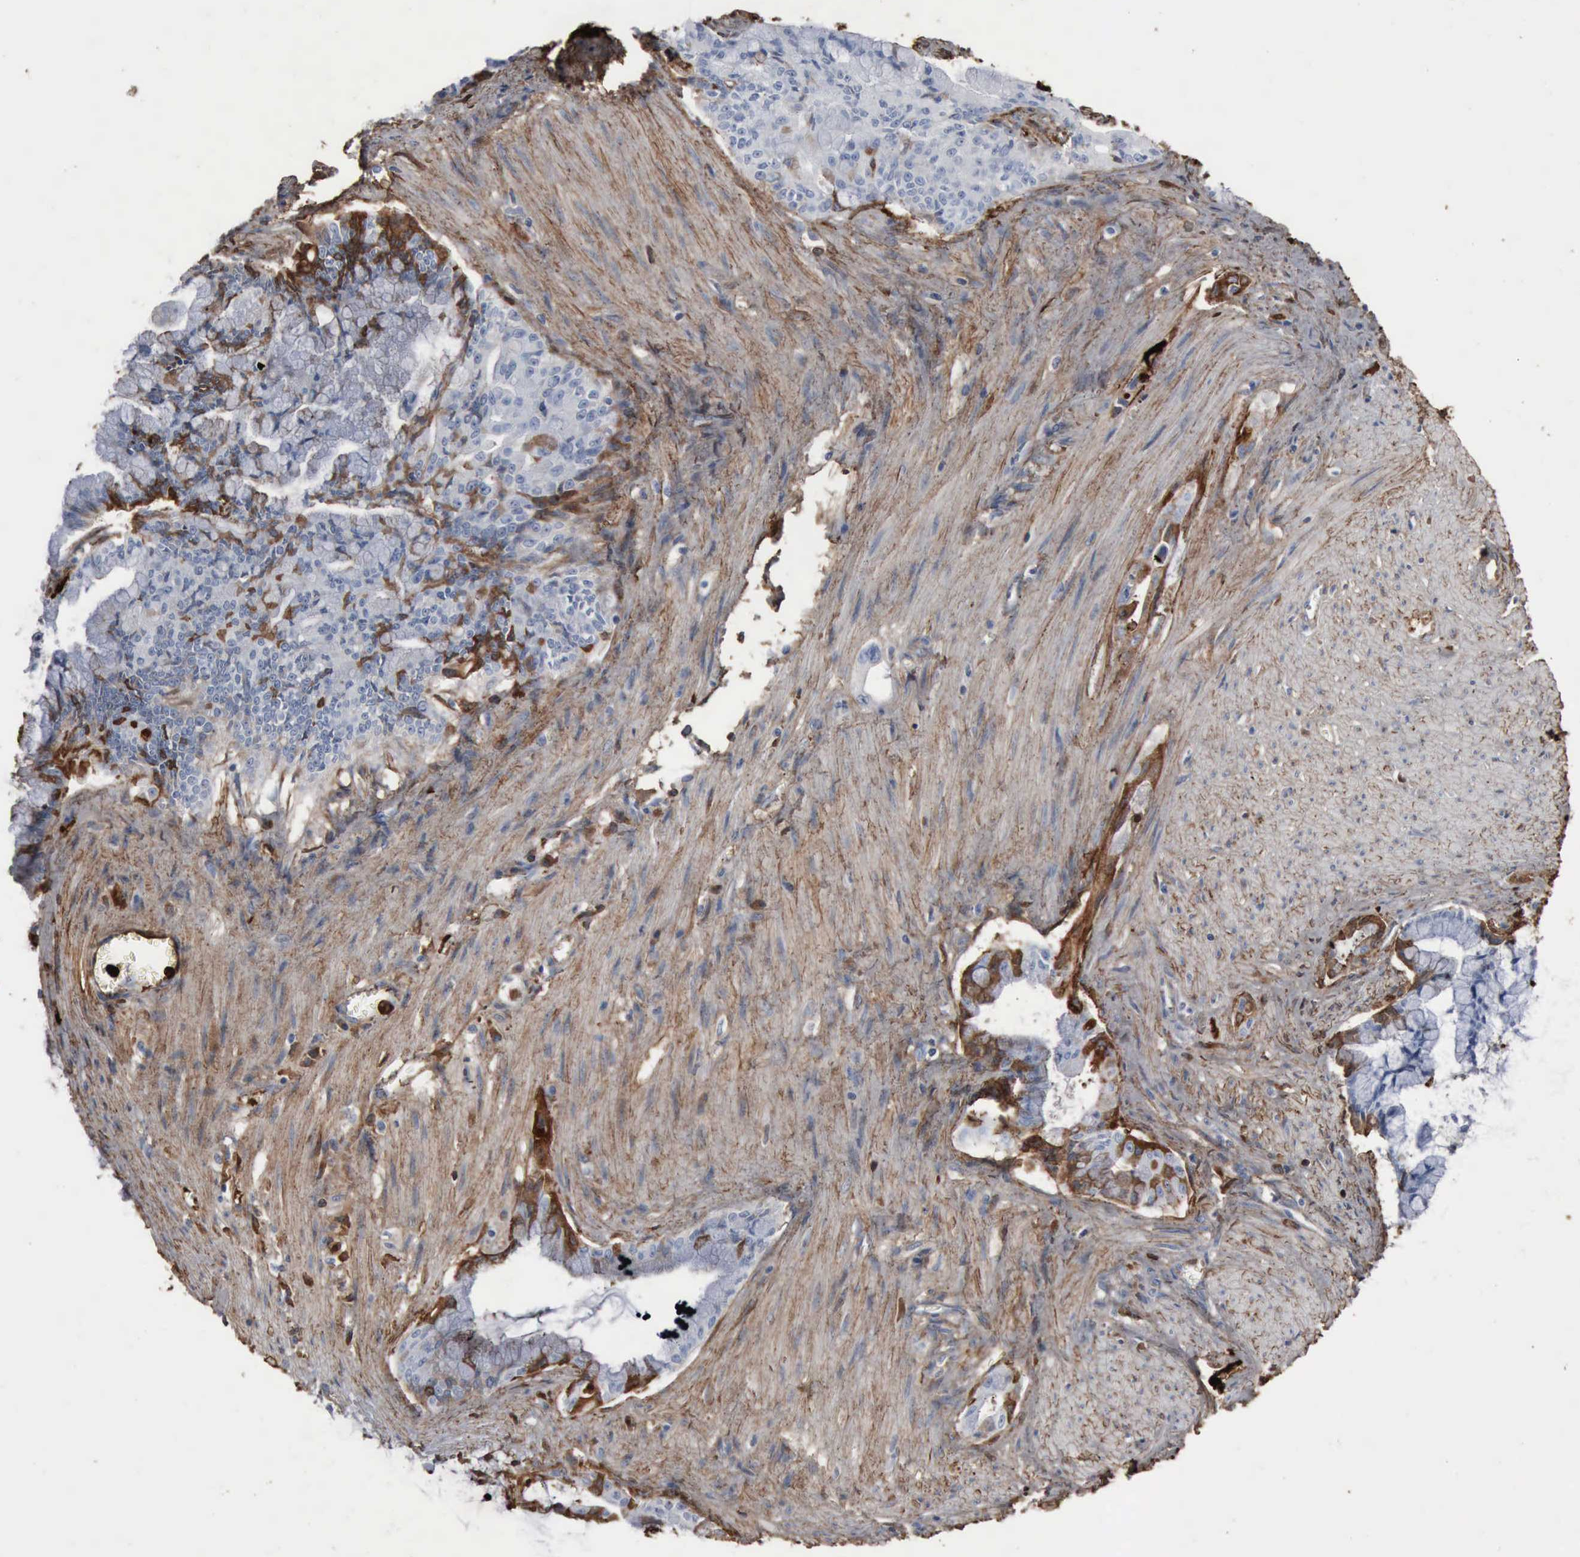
{"staining": {"intensity": "moderate", "quantity": "<25%", "location": "cytoplasmic/membranous"}, "tissue": "pancreatic cancer", "cell_type": "Tumor cells", "image_type": "cancer", "snomed": [{"axis": "morphology", "description": "Adenocarcinoma, NOS"}, {"axis": "topography", "description": "Pancreas"}], "caption": "This is an image of immunohistochemistry staining of pancreatic cancer (adenocarcinoma), which shows moderate expression in the cytoplasmic/membranous of tumor cells.", "gene": "FN1", "patient": {"sex": "male", "age": 59}}